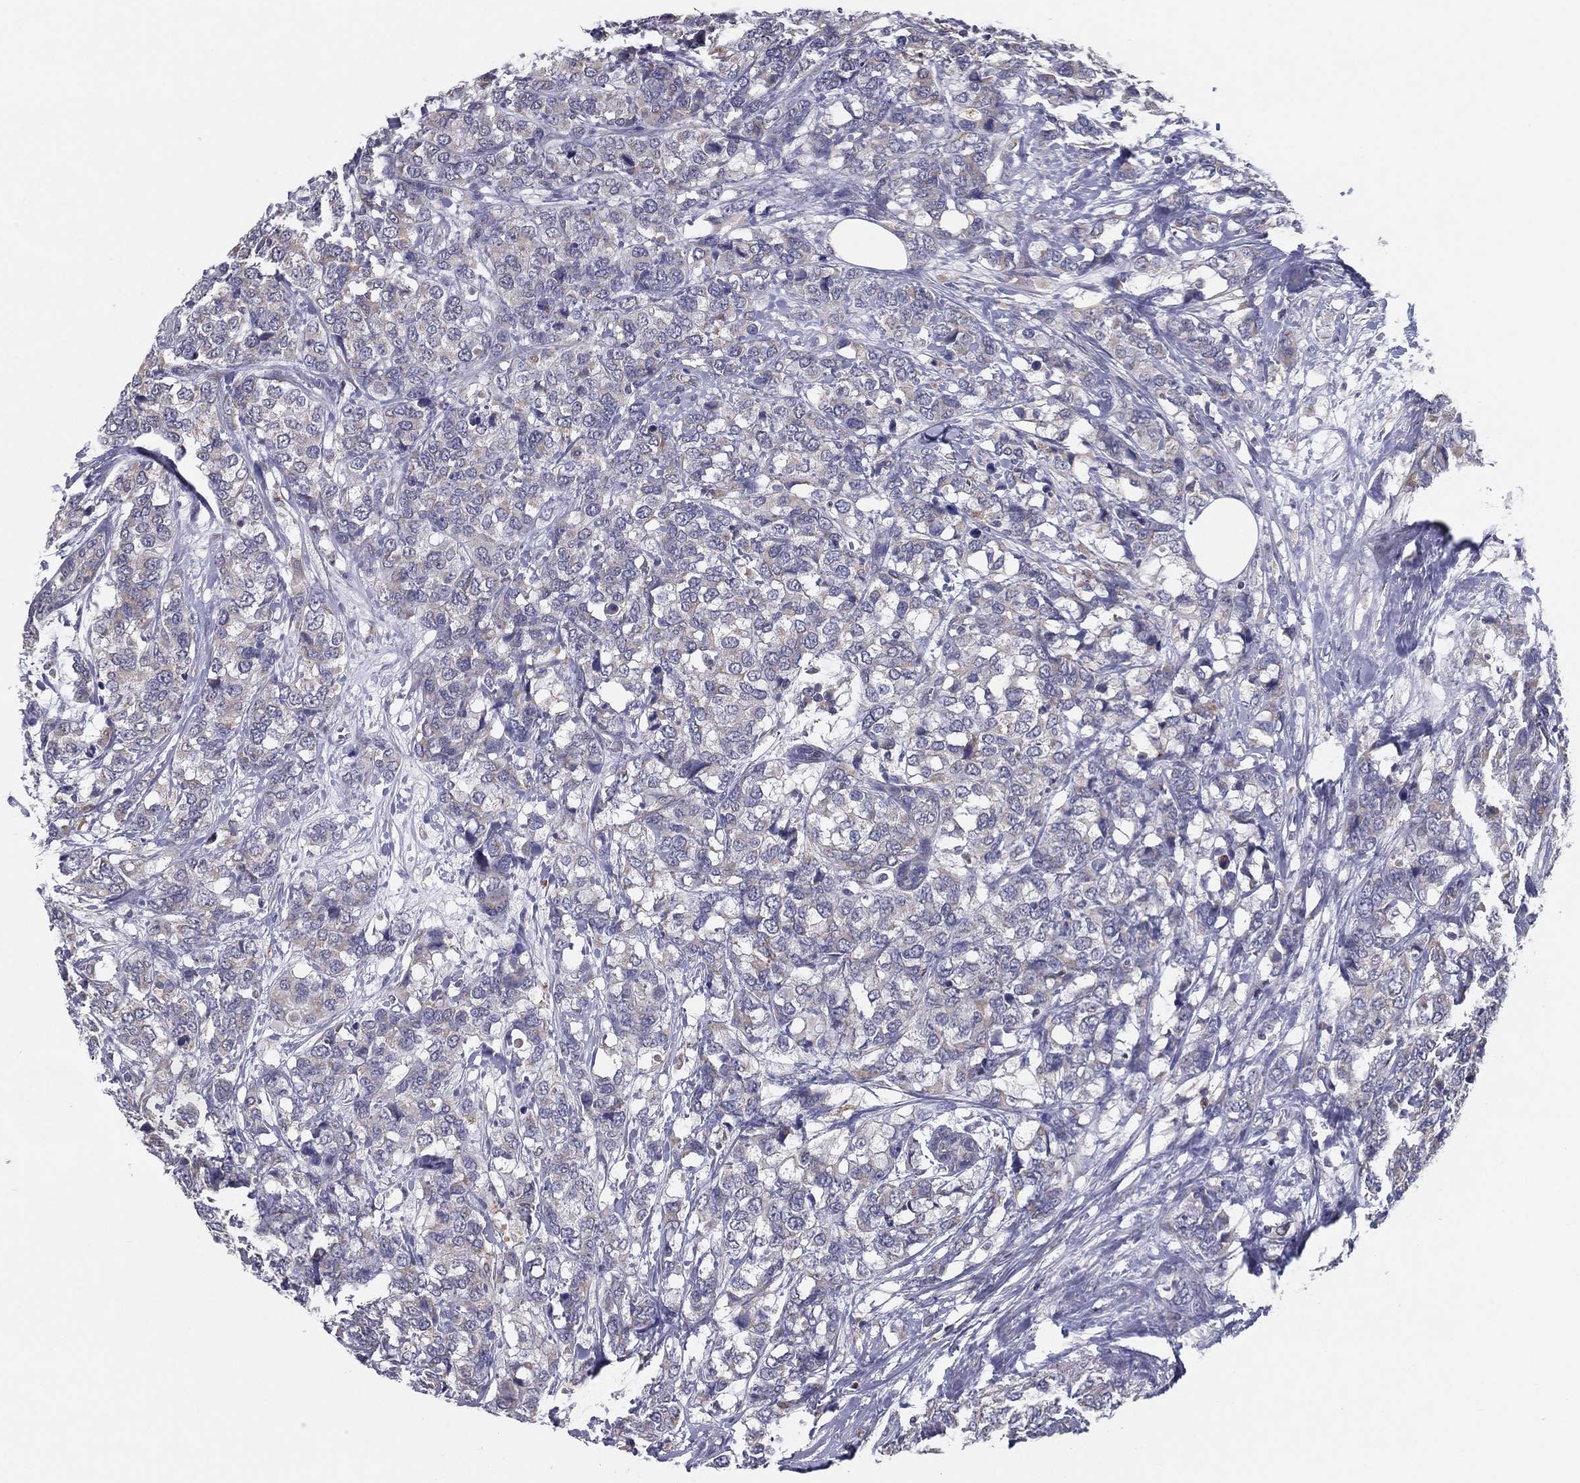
{"staining": {"intensity": "negative", "quantity": "none", "location": "none"}, "tissue": "breast cancer", "cell_type": "Tumor cells", "image_type": "cancer", "snomed": [{"axis": "morphology", "description": "Lobular carcinoma"}, {"axis": "topography", "description": "Breast"}], "caption": "A photomicrograph of breast cancer (lobular carcinoma) stained for a protein shows no brown staining in tumor cells.", "gene": "PCSK1", "patient": {"sex": "female", "age": 59}}